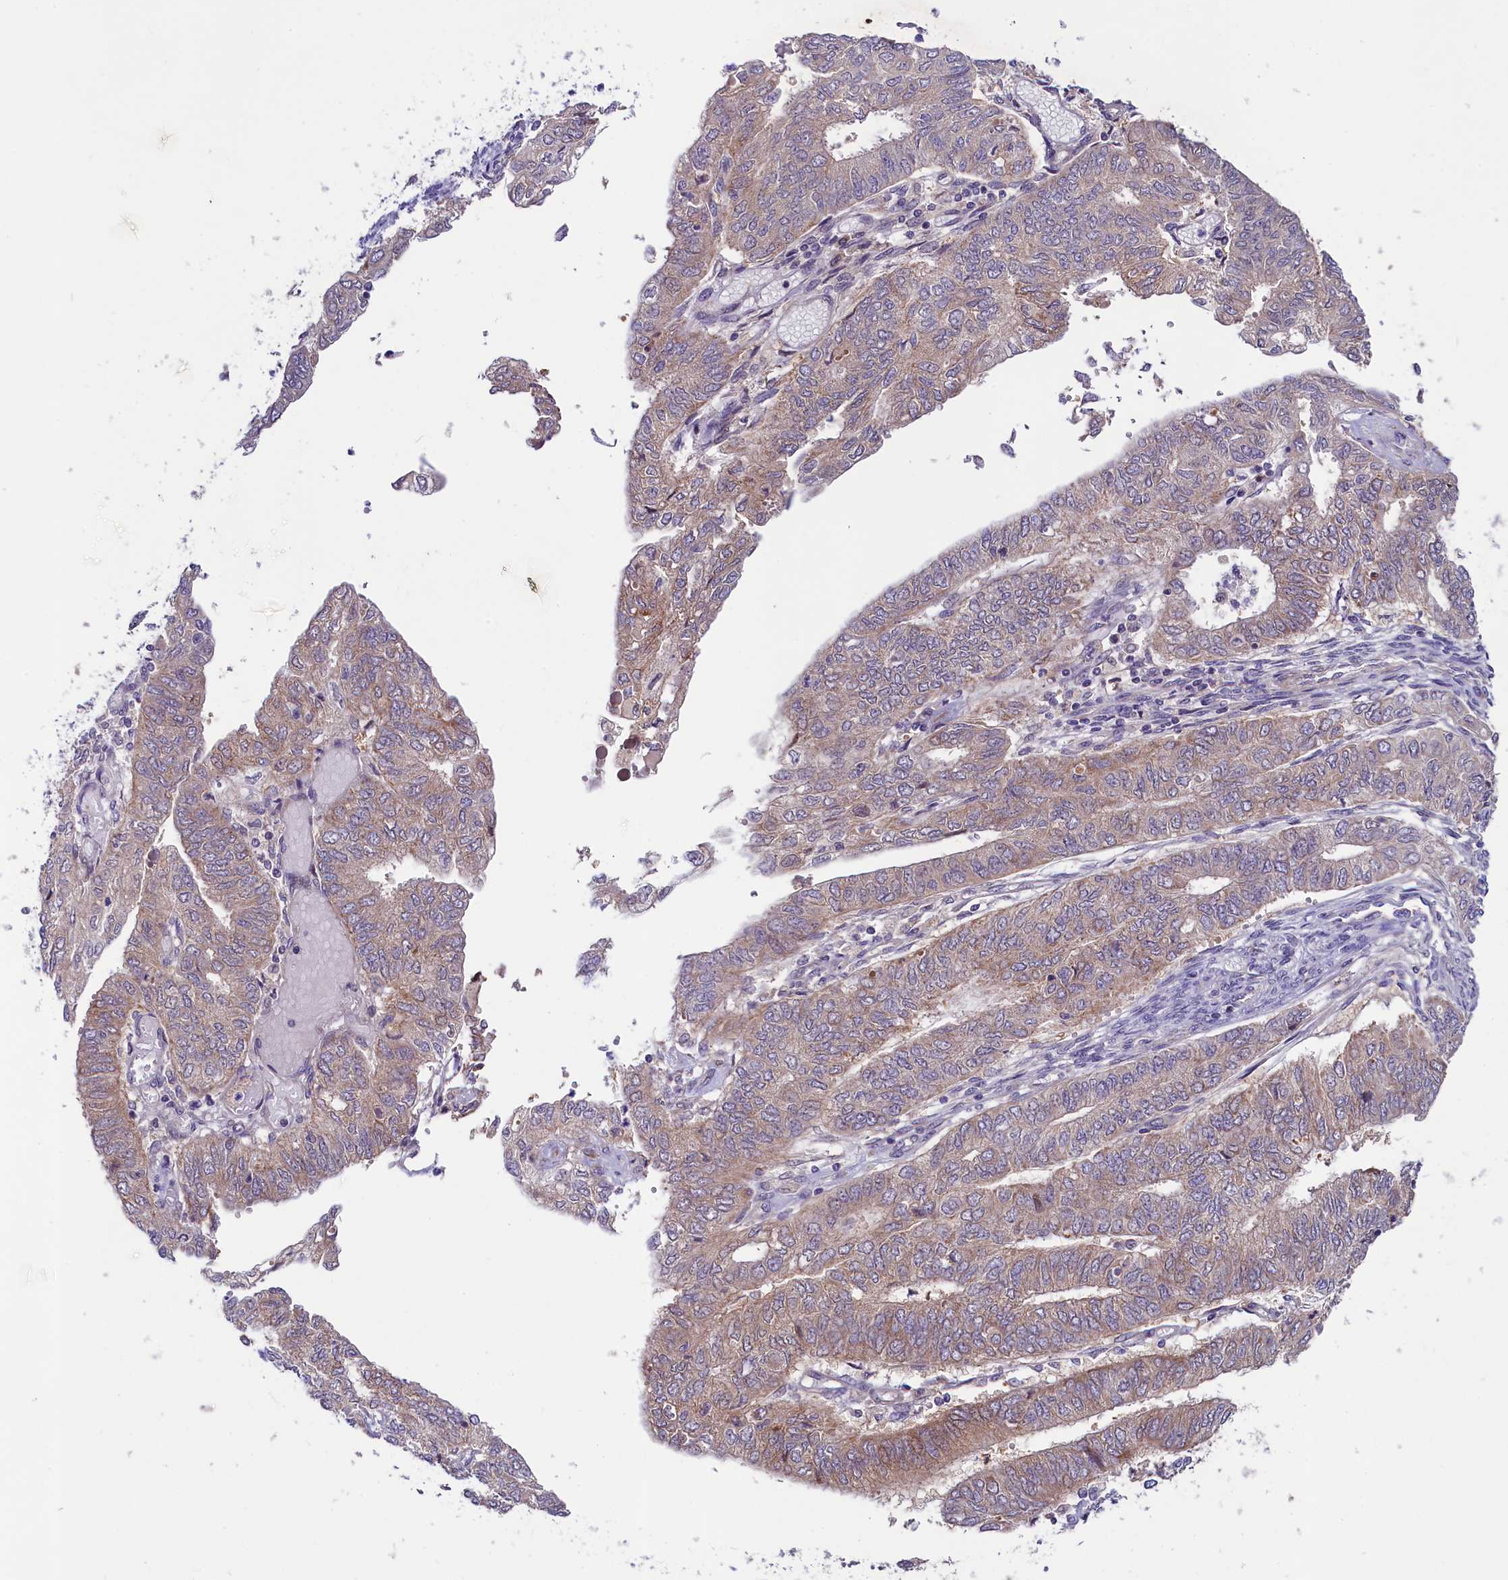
{"staining": {"intensity": "weak", "quantity": "25%-75%", "location": "cytoplasmic/membranous"}, "tissue": "endometrial cancer", "cell_type": "Tumor cells", "image_type": "cancer", "snomed": [{"axis": "morphology", "description": "Adenocarcinoma, NOS"}, {"axis": "topography", "description": "Endometrium"}], "caption": "Immunohistochemistry (IHC) of human adenocarcinoma (endometrial) demonstrates low levels of weak cytoplasmic/membranous positivity in approximately 25%-75% of tumor cells.", "gene": "COG8", "patient": {"sex": "female", "age": 68}}